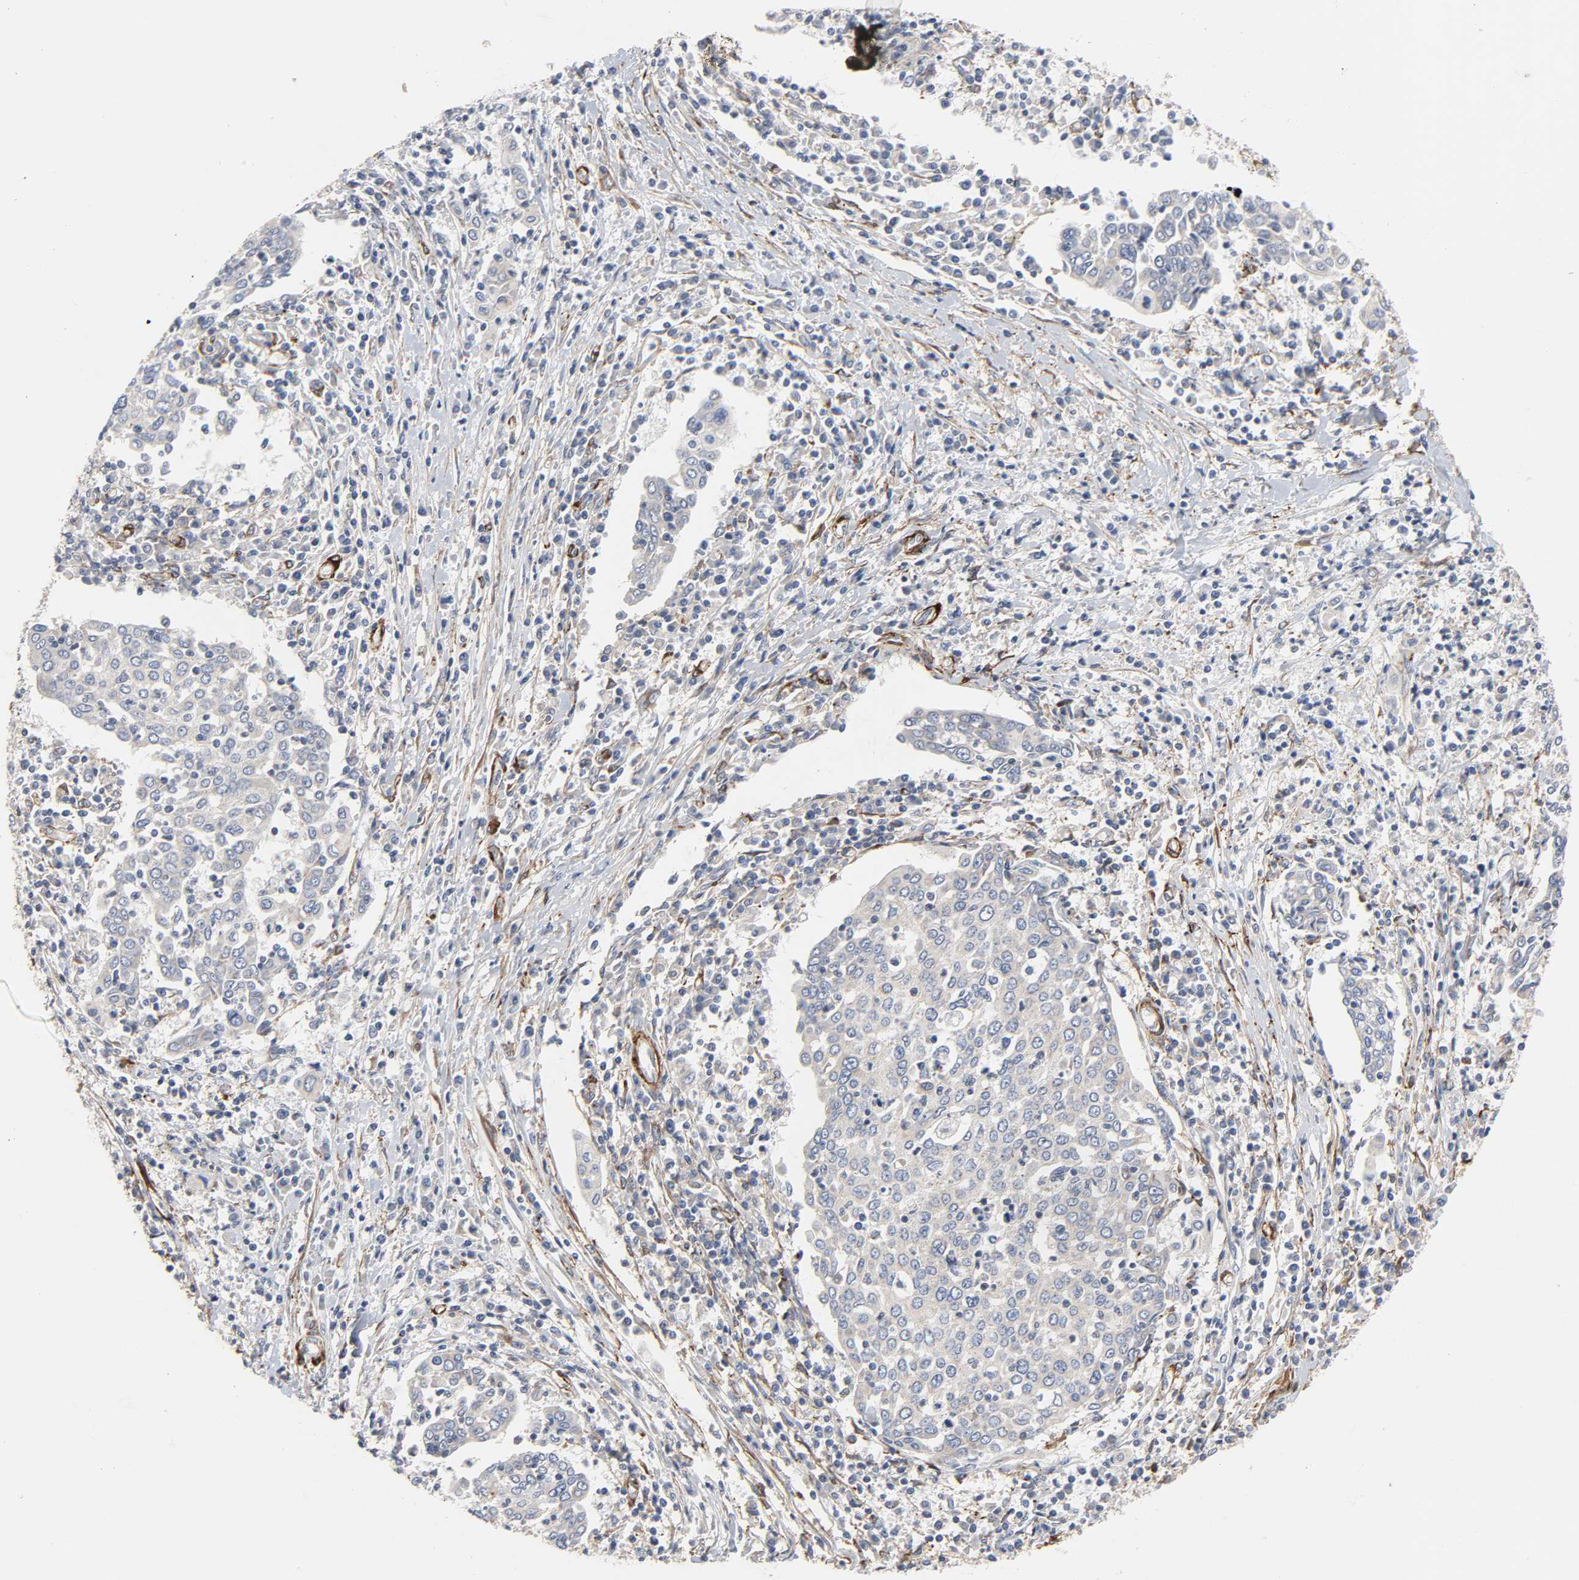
{"staining": {"intensity": "negative", "quantity": "none", "location": "none"}, "tissue": "cervical cancer", "cell_type": "Tumor cells", "image_type": "cancer", "snomed": [{"axis": "morphology", "description": "Squamous cell carcinoma, NOS"}, {"axis": "topography", "description": "Cervix"}], "caption": "A histopathology image of human squamous cell carcinoma (cervical) is negative for staining in tumor cells.", "gene": "ARHGAP1", "patient": {"sex": "female", "age": 40}}